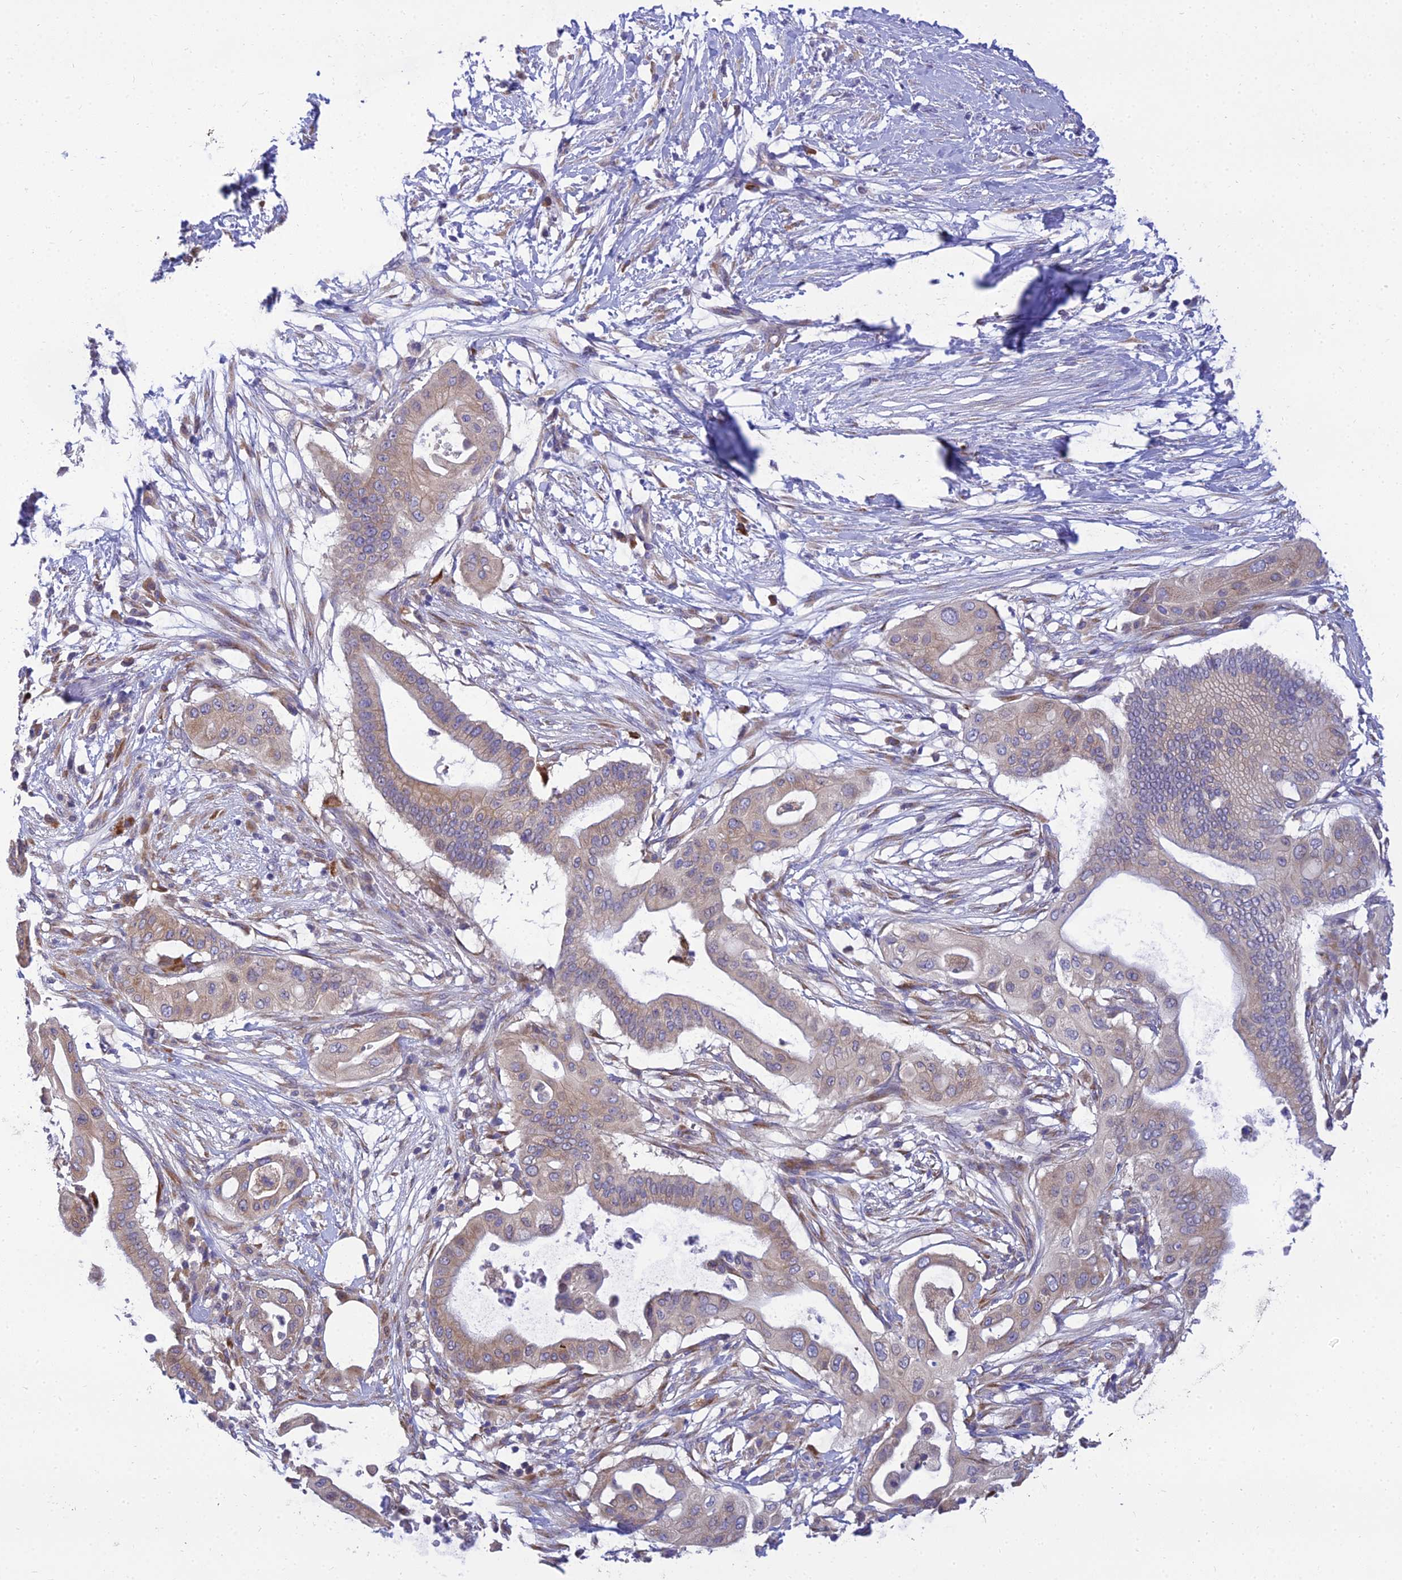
{"staining": {"intensity": "weak", "quantity": "25%-75%", "location": "cytoplasmic/membranous"}, "tissue": "pancreatic cancer", "cell_type": "Tumor cells", "image_type": "cancer", "snomed": [{"axis": "morphology", "description": "Adenocarcinoma, NOS"}, {"axis": "topography", "description": "Pancreas"}], "caption": "Pancreatic adenocarcinoma stained with a protein marker exhibits weak staining in tumor cells.", "gene": "CLCN7", "patient": {"sex": "male", "age": 68}}